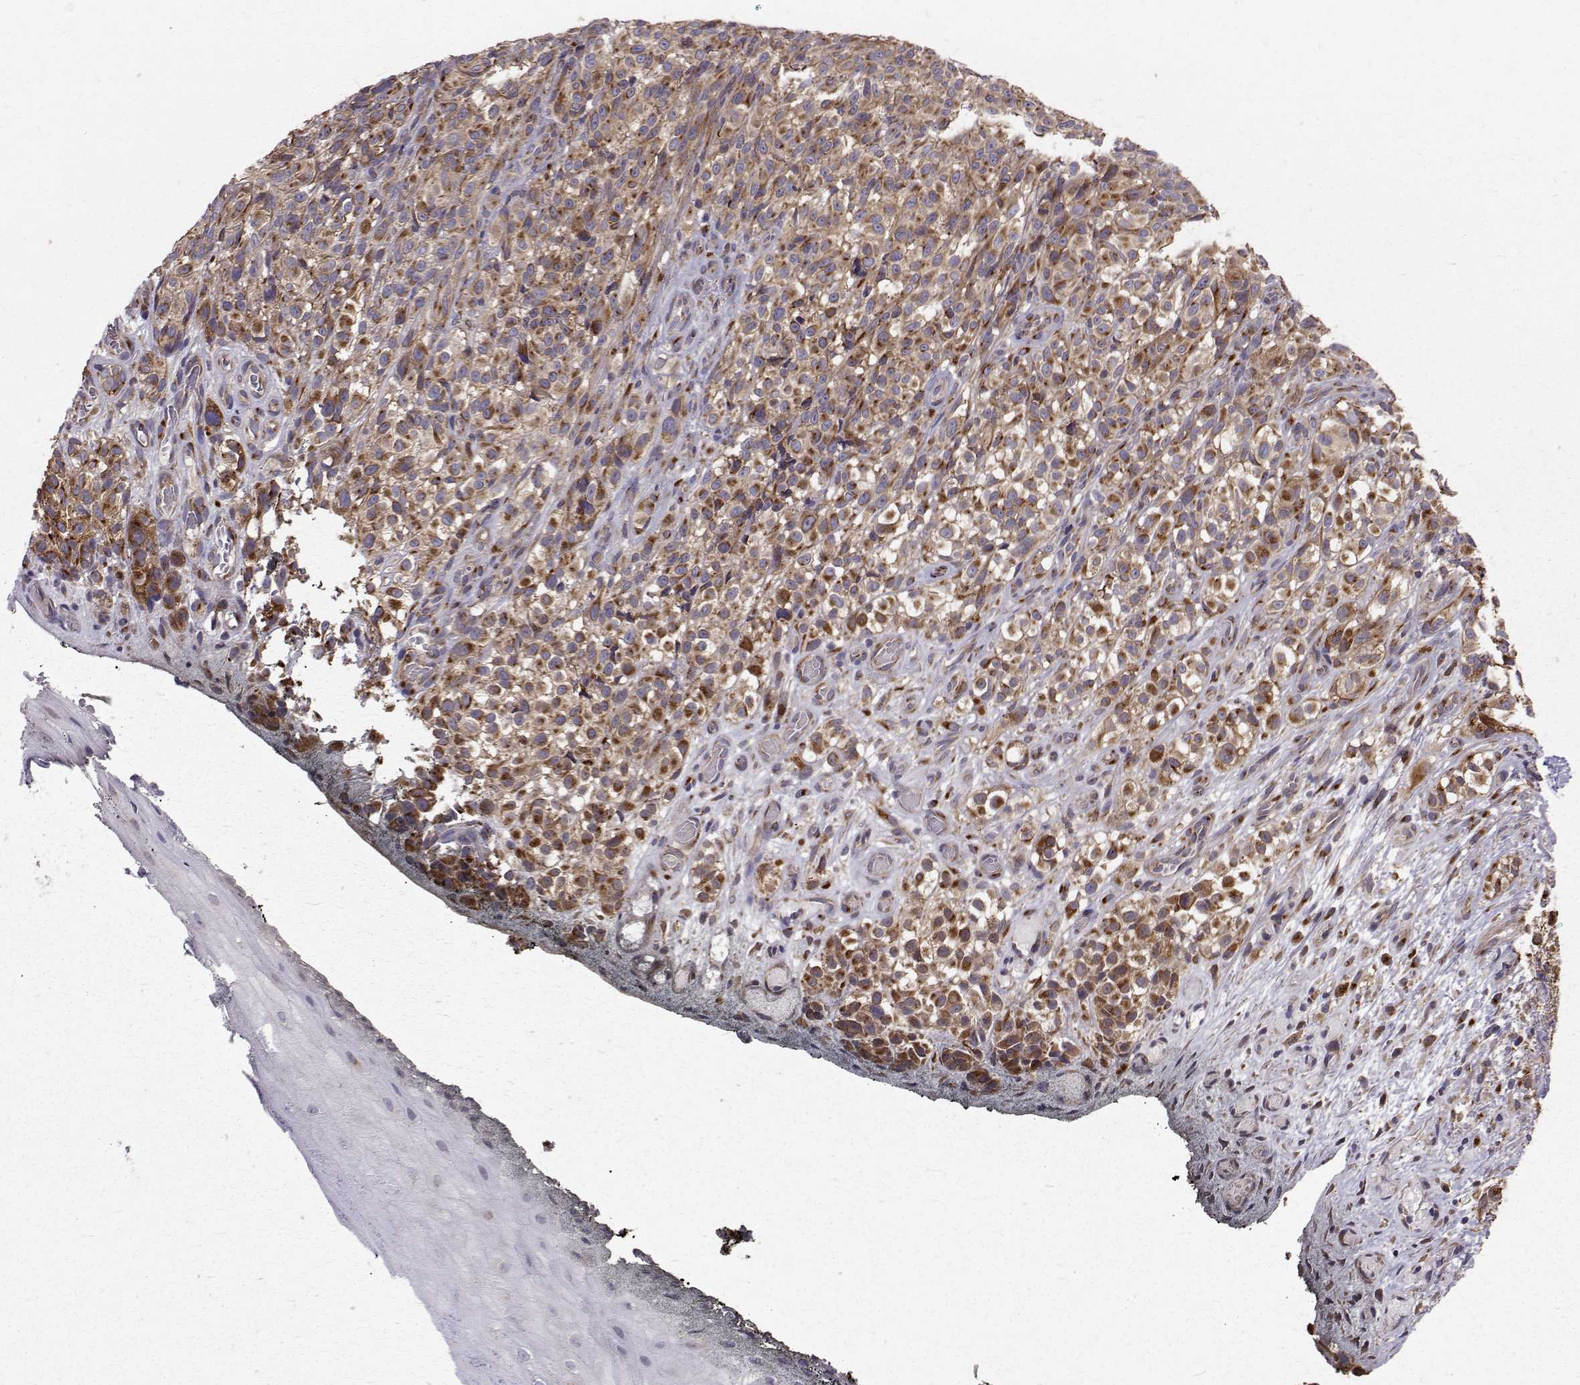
{"staining": {"intensity": "moderate", "quantity": ">75%", "location": "cytoplasmic/membranous"}, "tissue": "melanoma", "cell_type": "Tumor cells", "image_type": "cancer", "snomed": [{"axis": "morphology", "description": "Malignant melanoma, NOS"}, {"axis": "topography", "description": "Skin"}], "caption": "Tumor cells show moderate cytoplasmic/membranous expression in approximately >75% of cells in melanoma.", "gene": "ARFGAP1", "patient": {"sex": "female", "age": 85}}